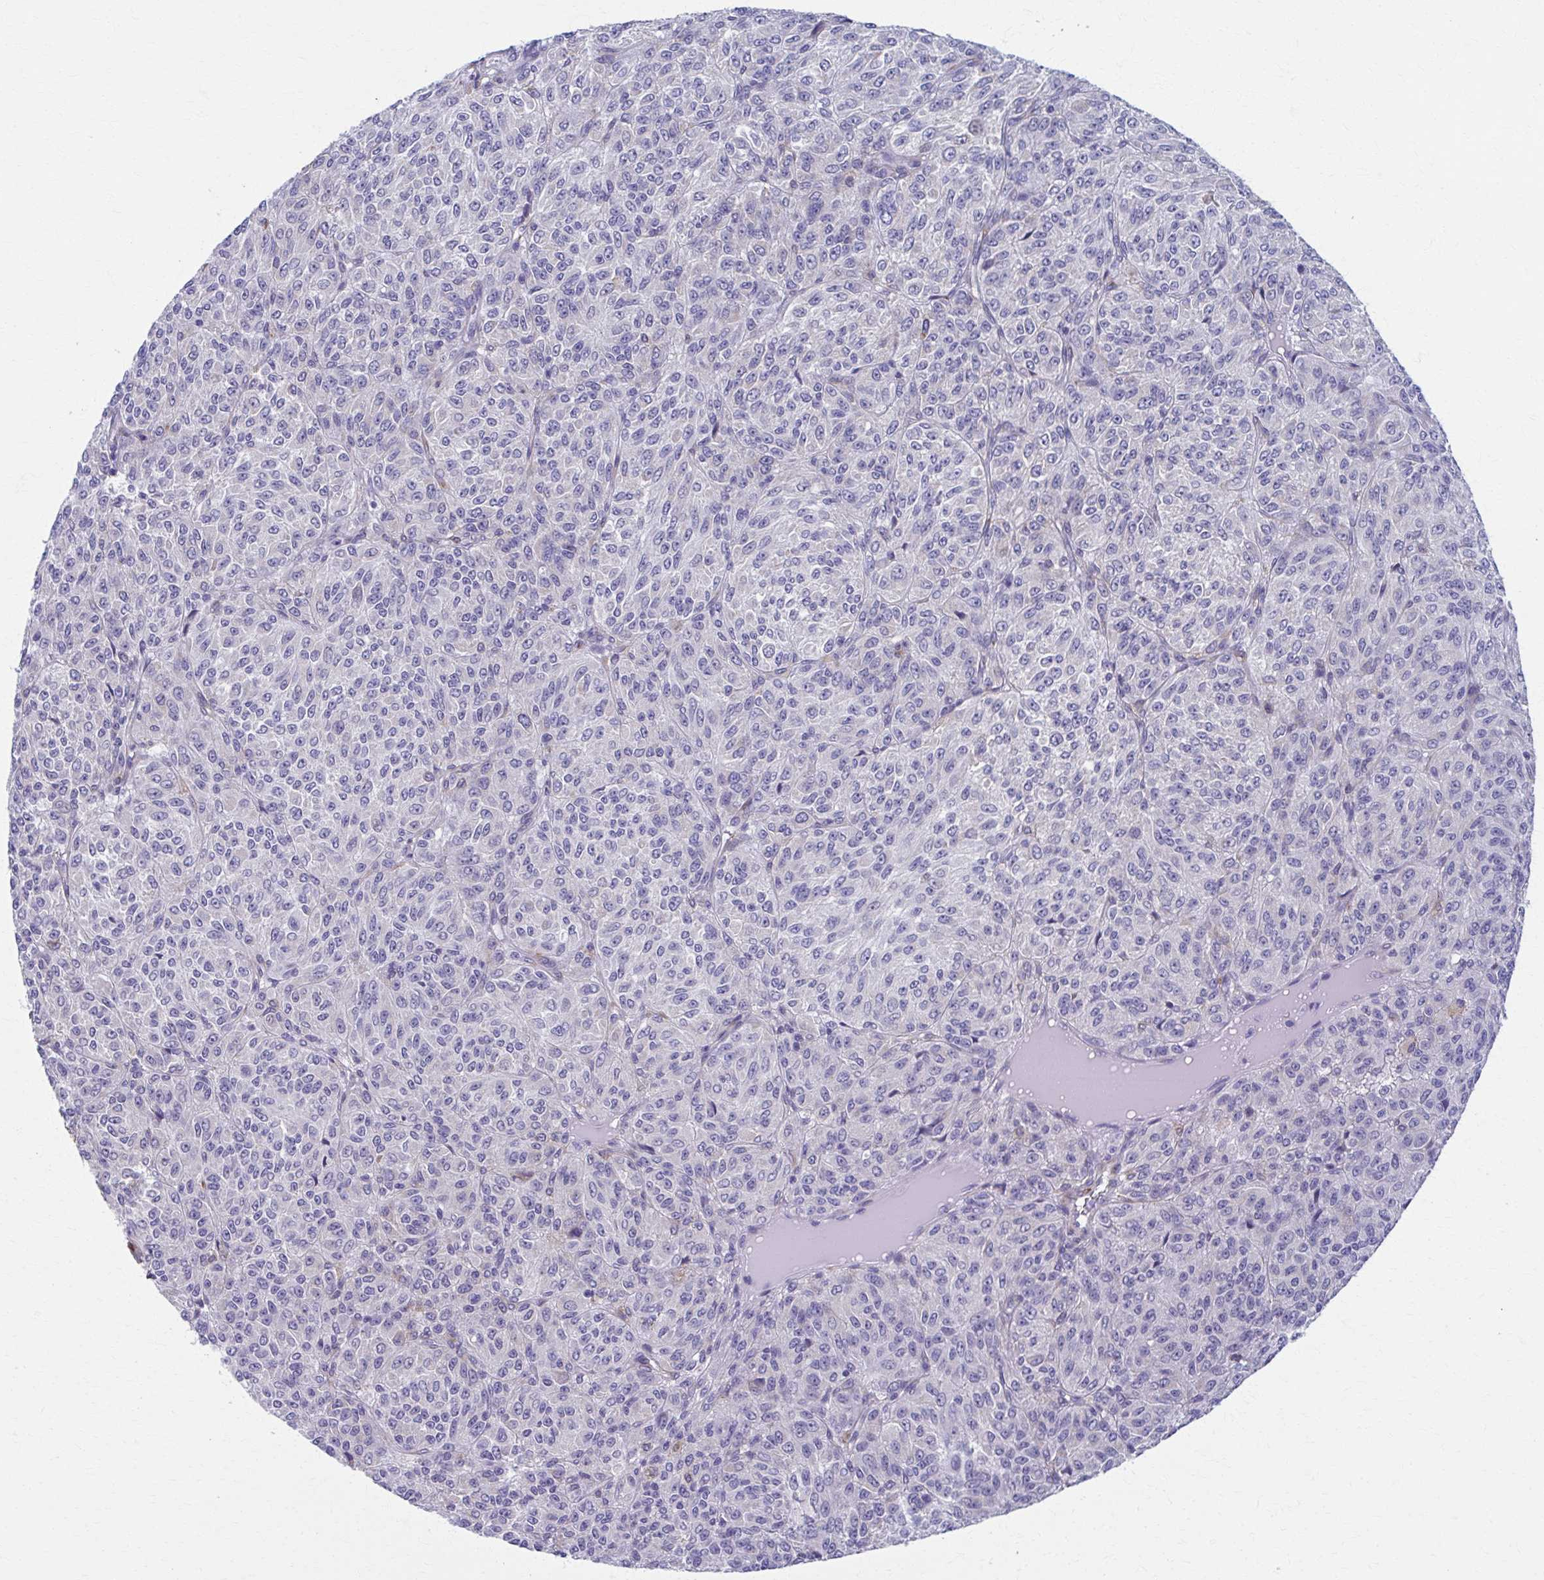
{"staining": {"intensity": "negative", "quantity": "none", "location": "none"}, "tissue": "melanoma", "cell_type": "Tumor cells", "image_type": "cancer", "snomed": [{"axis": "morphology", "description": "Malignant melanoma, Metastatic site"}, {"axis": "topography", "description": "Brain"}], "caption": "Tumor cells show no significant protein staining in melanoma.", "gene": "SPATS2L", "patient": {"sex": "female", "age": 56}}